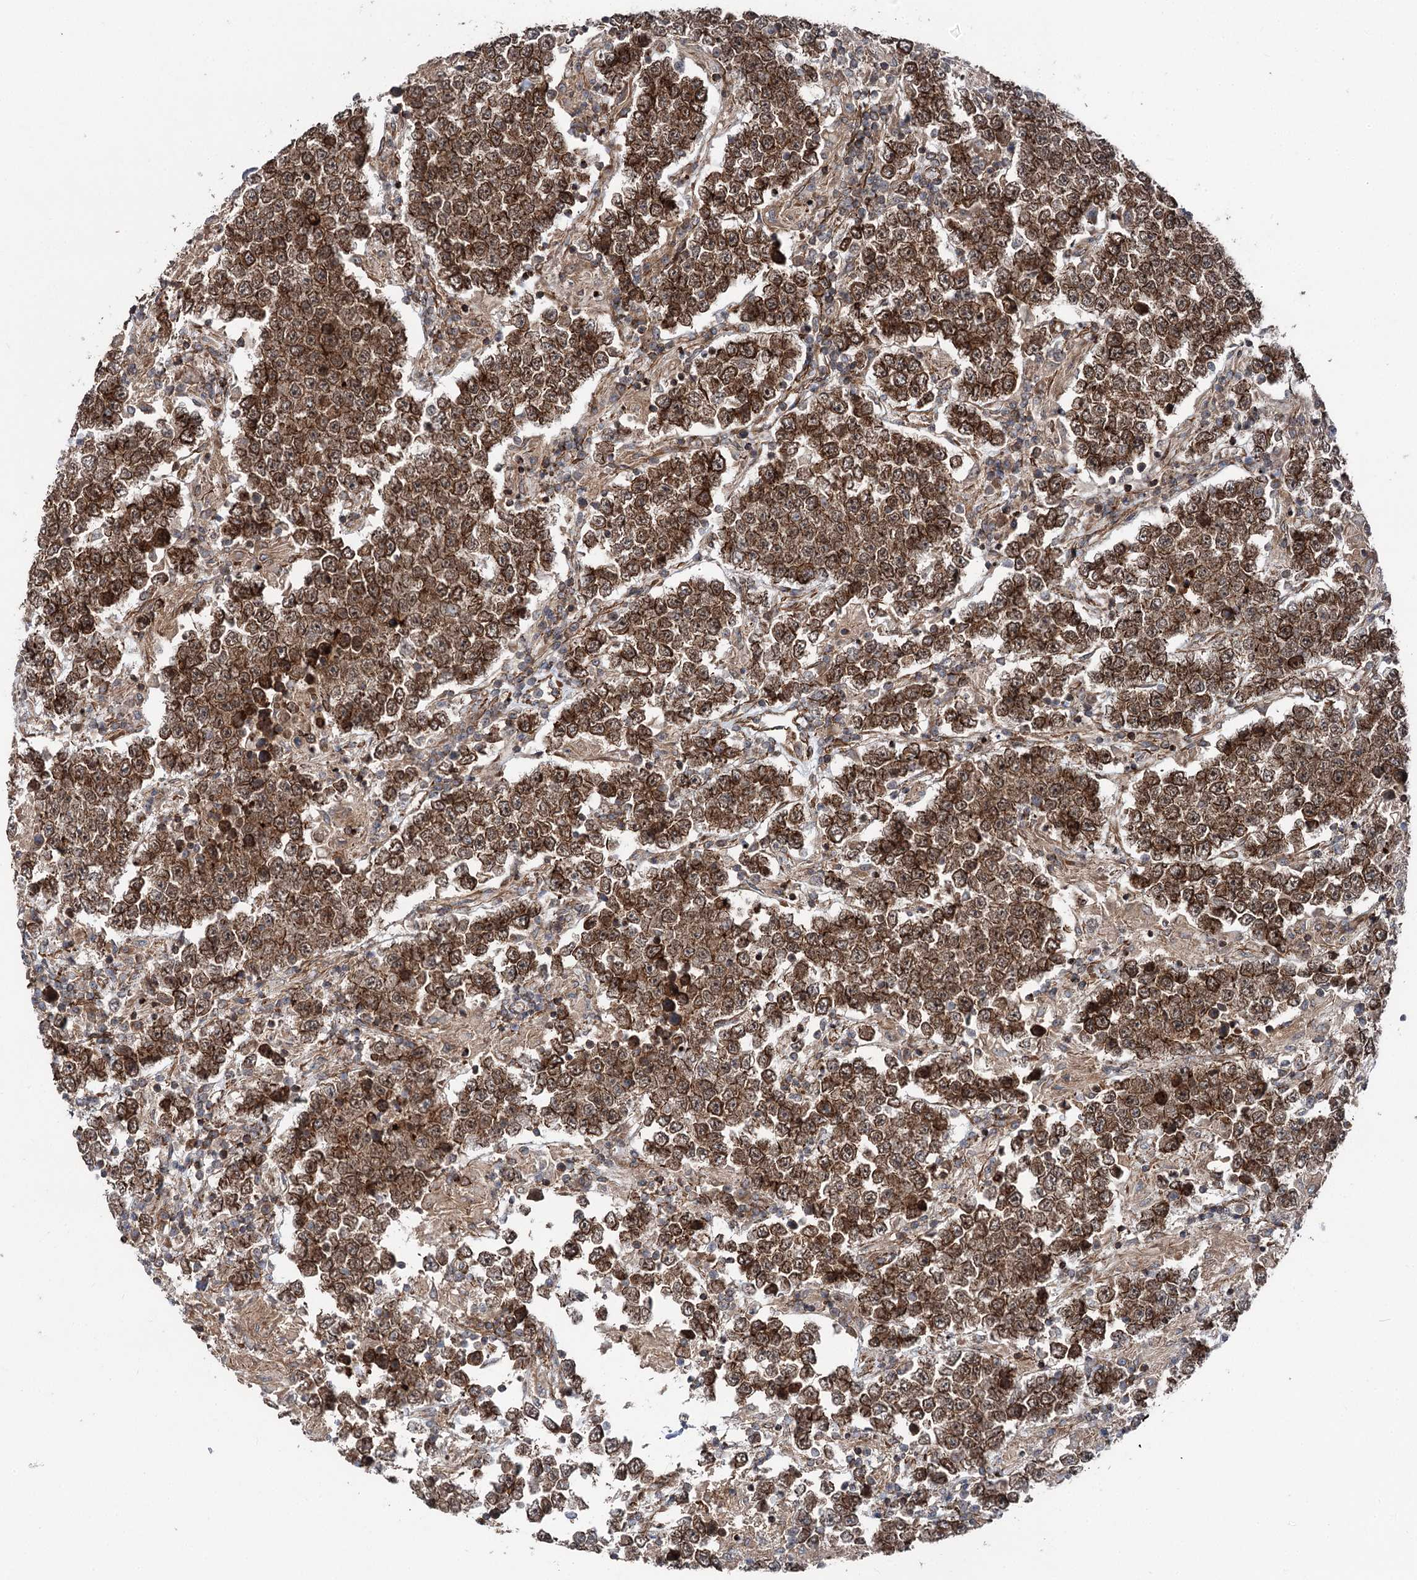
{"staining": {"intensity": "strong", "quantity": ">75%", "location": "cytoplasmic/membranous"}, "tissue": "testis cancer", "cell_type": "Tumor cells", "image_type": "cancer", "snomed": [{"axis": "morphology", "description": "Normal tissue, NOS"}, {"axis": "morphology", "description": "Urothelial carcinoma, High grade"}, {"axis": "morphology", "description": "Seminoma, NOS"}, {"axis": "morphology", "description": "Carcinoma, Embryonal, NOS"}, {"axis": "topography", "description": "Urinary bladder"}, {"axis": "topography", "description": "Testis"}], "caption": "Testis cancer stained with DAB (3,3'-diaminobenzidine) IHC exhibits high levels of strong cytoplasmic/membranous expression in about >75% of tumor cells.", "gene": "ITFG2", "patient": {"sex": "male", "age": 41}}